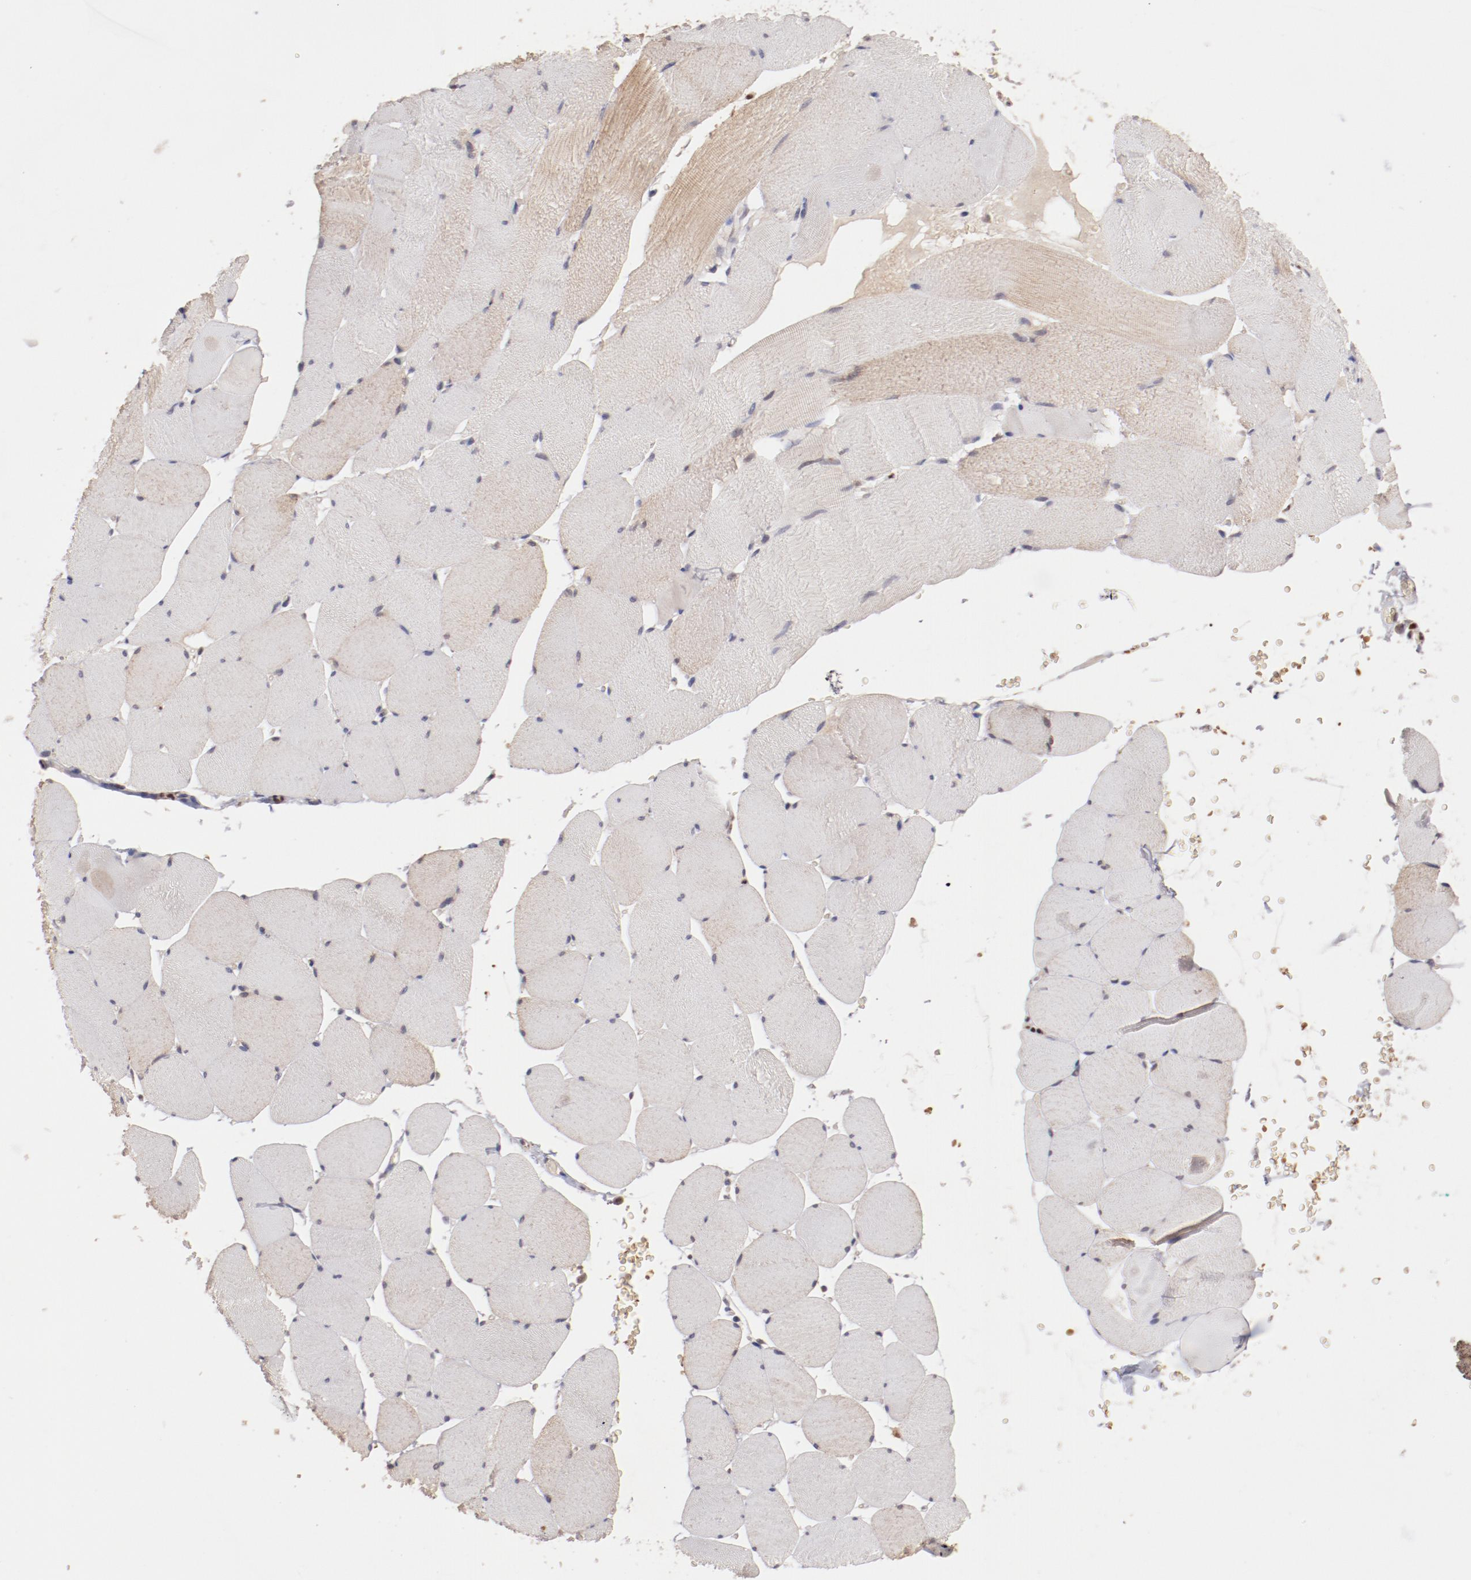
{"staining": {"intensity": "weak", "quantity": "25%-75%", "location": "cytoplasmic/membranous"}, "tissue": "skeletal muscle", "cell_type": "Myocytes", "image_type": "normal", "snomed": [{"axis": "morphology", "description": "Normal tissue, NOS"}, {"axis": "topography", "description": "Skeletal muscle"}], "caption": "Immunohistochemical staining of benign skeletal muscle shows 25%-75% levels of weak cytoplasmic/membranous protein expression in about 25%-75% of myocytes.", "gene": "NFE2", "patient": {"sex": "male", "age": 62}}